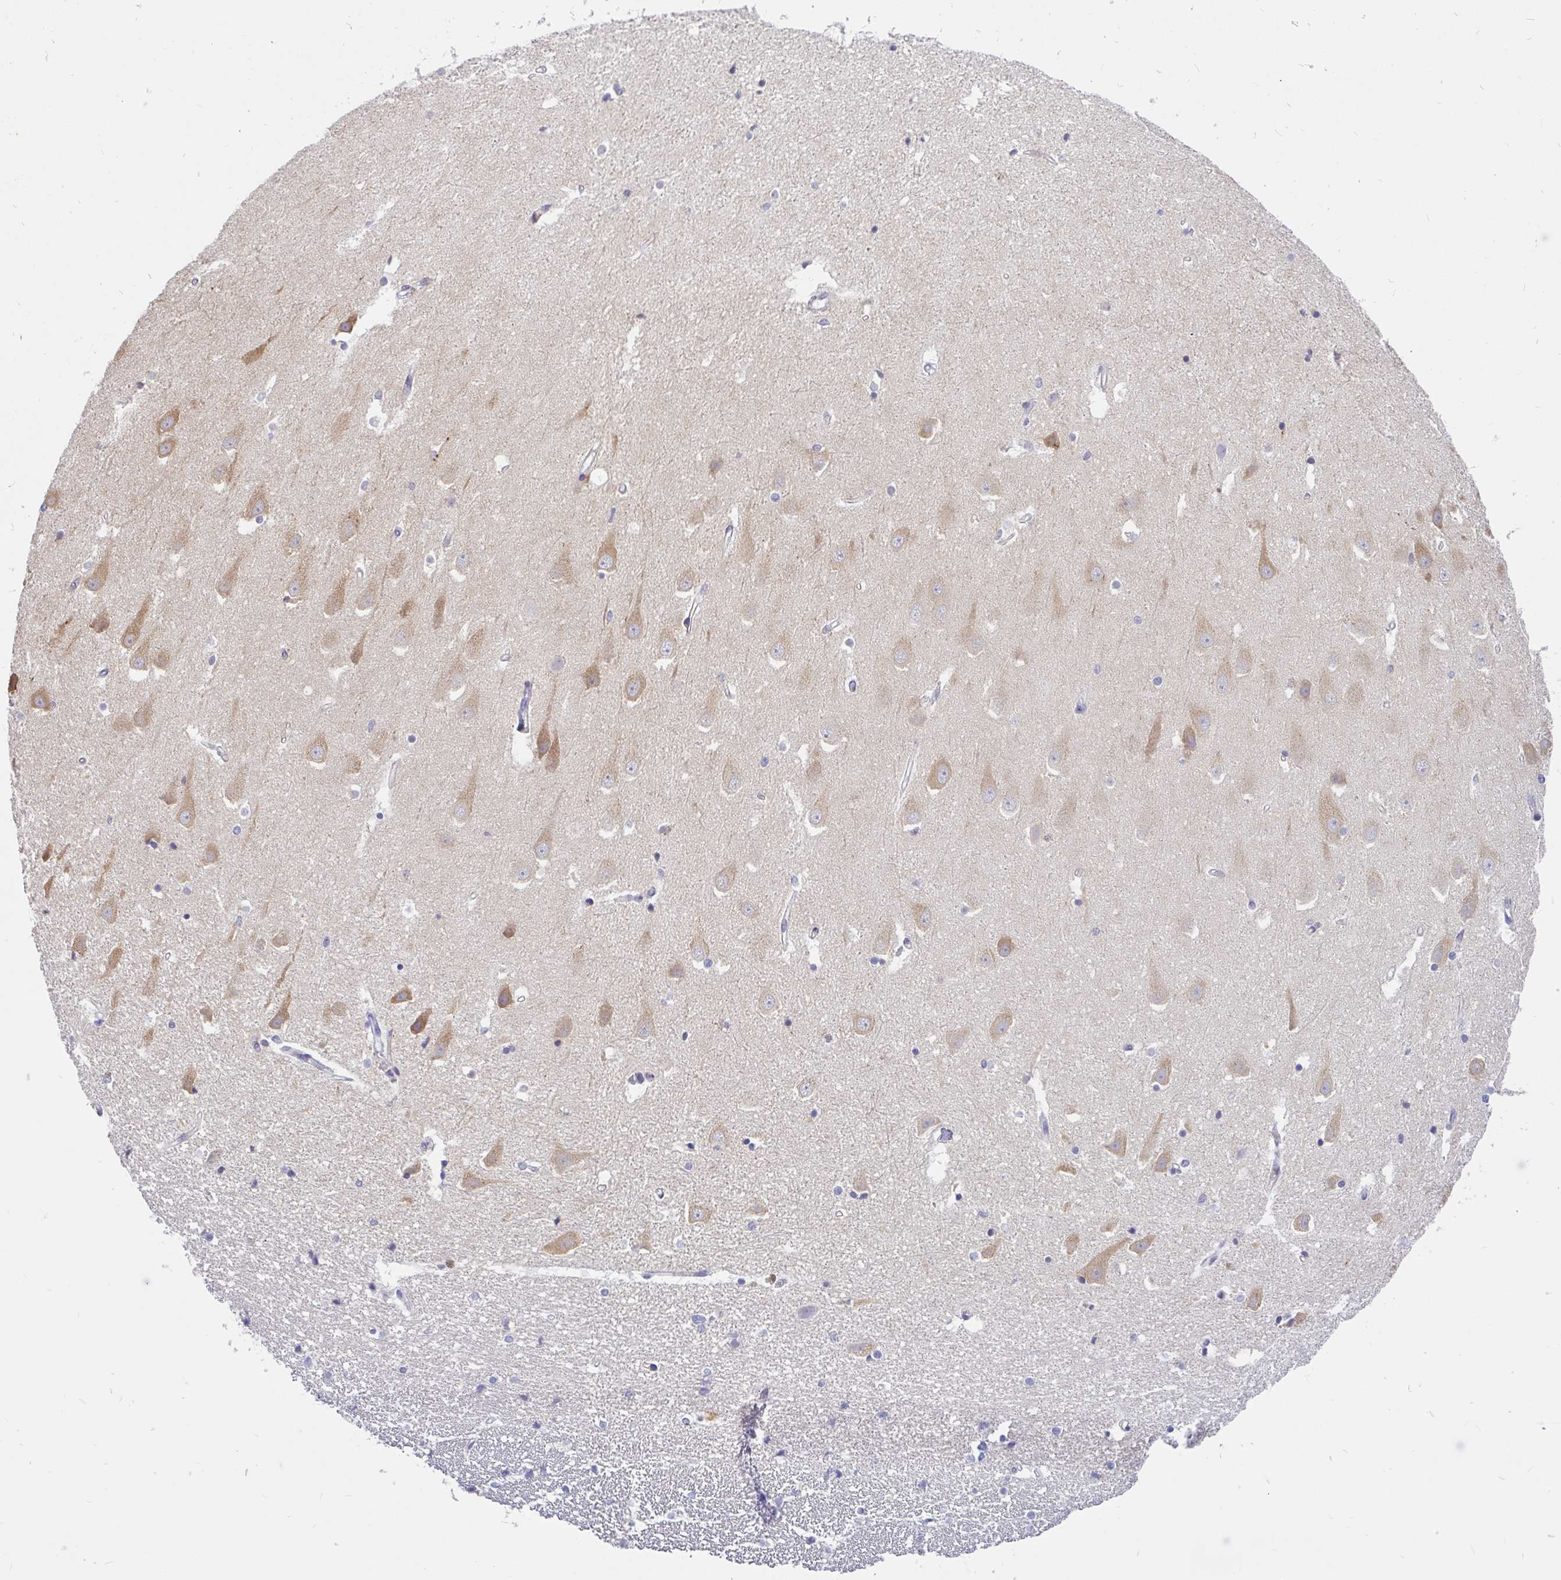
{"staining": {"intensity": "negative", "quantity": "none", "location": "none"}, "tissue": "hippocampus", "cell_type": "Glial cells", "image_type": "normal", "snomed": [{"axis": "morphology", "description": "Normal tissue, NOS"}, {"axis": "topography", "description": "Hippocampus"}], "caption": "This is a photomicrograph of IHC staining of unremarkable hippocampus, which shows no expression in glial cells. Brightfield microscopy of immunohistochemistry (IHC) stained with DAB (brown) and hematoxylin (blue), captured at high magnification.", "gene": "INTS5", "patient": {"sex": "male", "age": 63}}